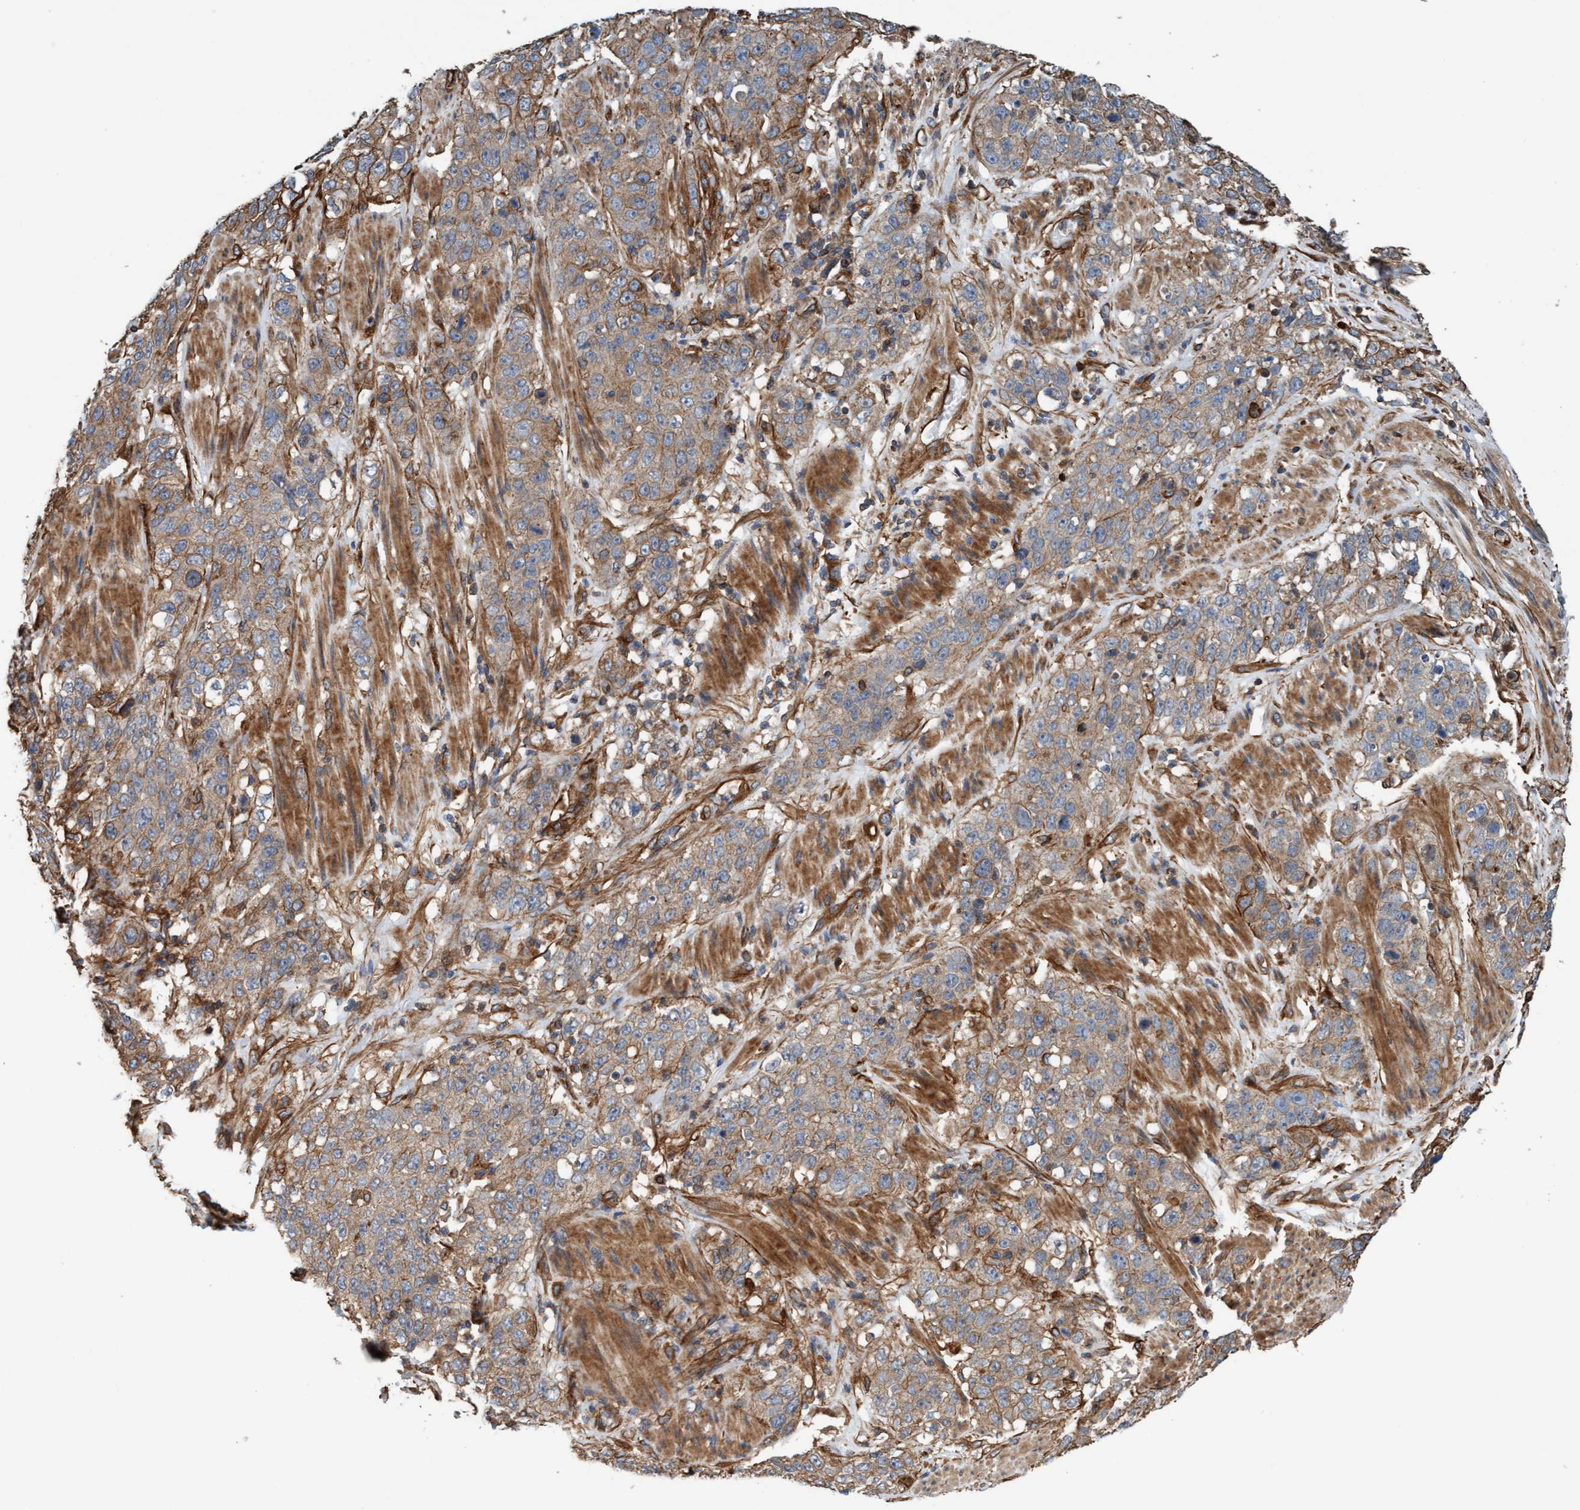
{"staining": {"intensity": "weak", "quantity": ">75%", "location": "cytoplasmic/membranous"}, "tissue": "stomach cancer", "cell_type": "Tumor cells", "image_type": "cancer", "snomed": [{"axis": "morphology", "description": "Adenocarcinoma, NOS"}, {"axis": "topography", "description": "Stomach"}], "caption": "Immunohistochemical staining of adenocarcinoma (stomach) exhibits weak cytoplasmic/membranous protein expression in approximately >75% of tumor cells.", "gene": "STXBP4", "patient": {"sex": "male", "age": 48}}